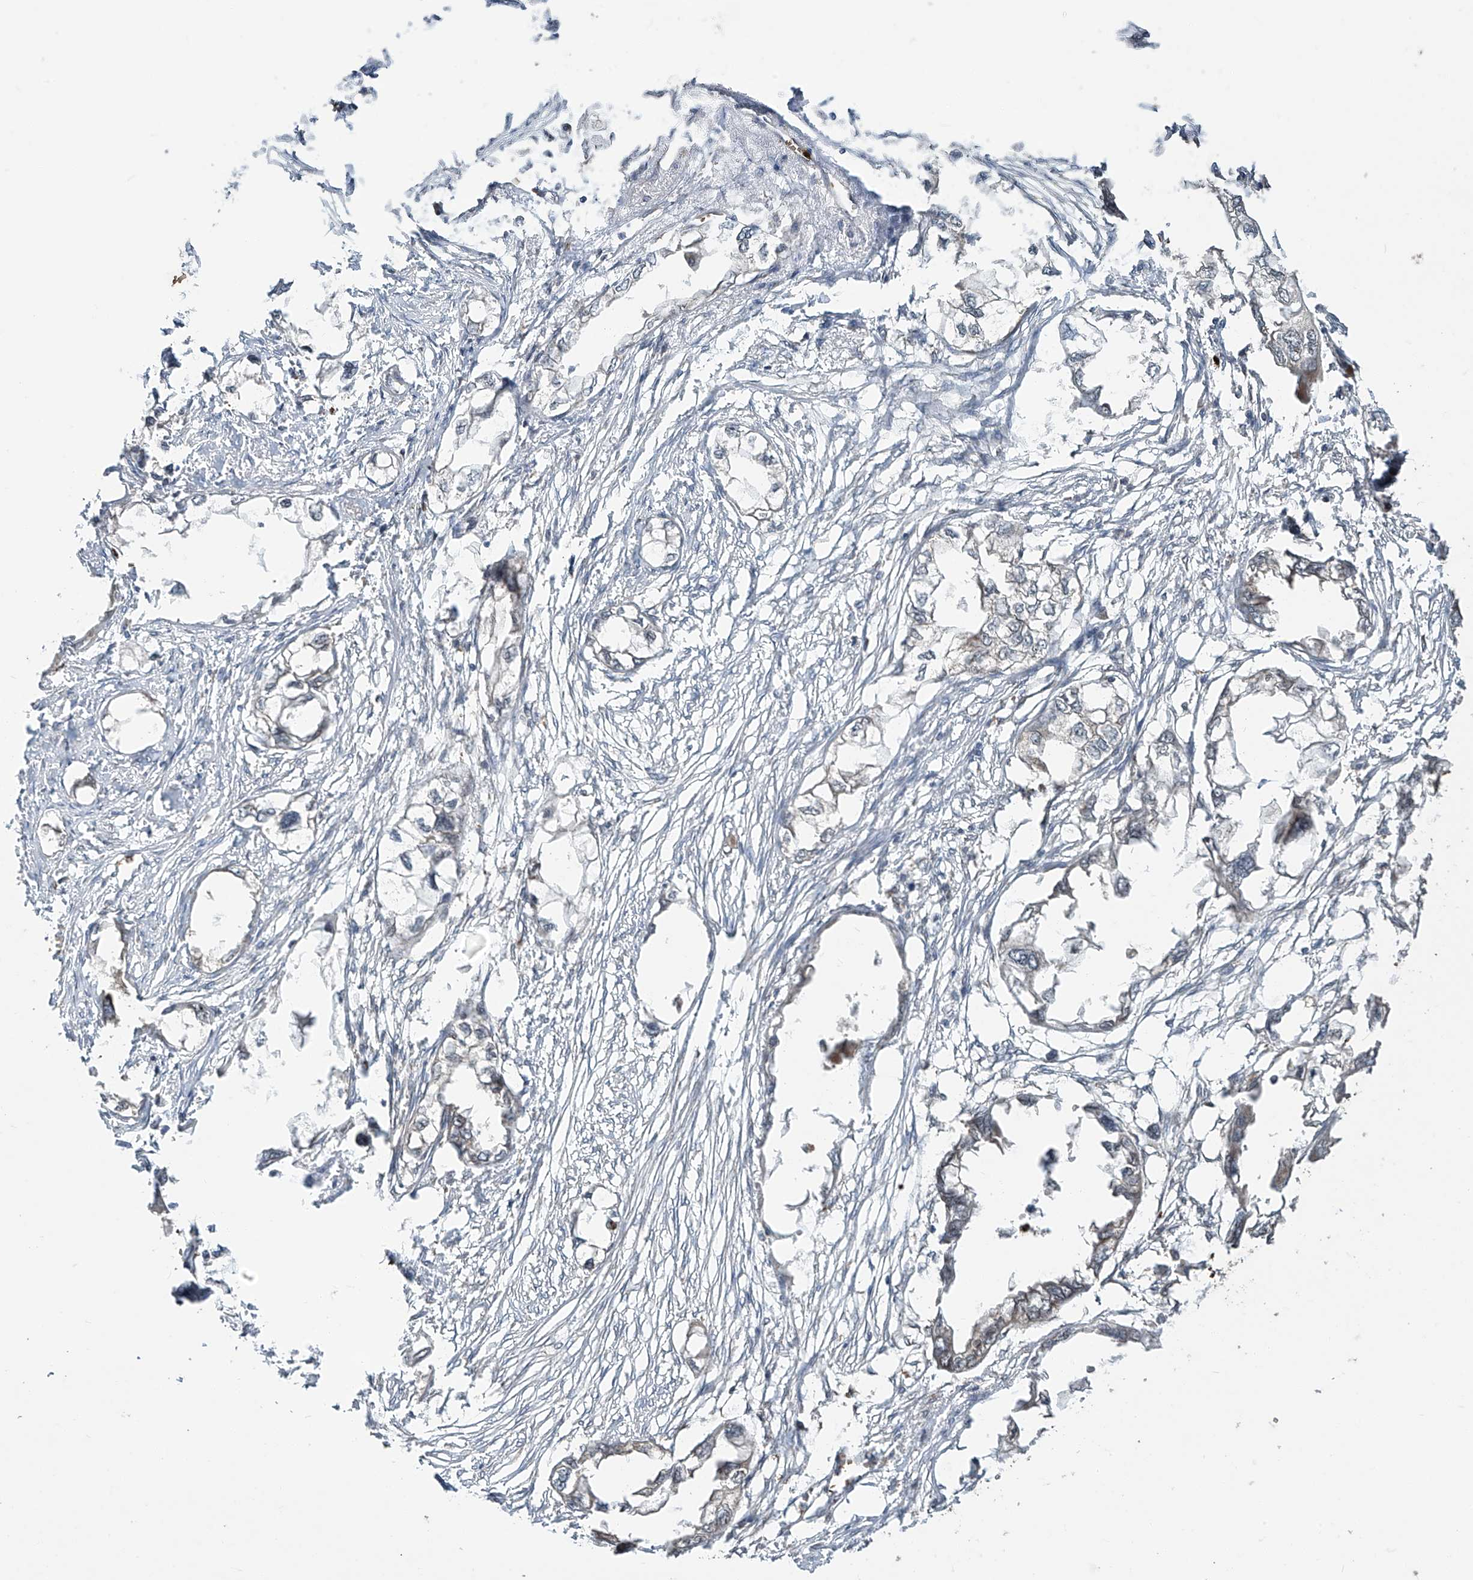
{"staining": {"intensity": "negative", "quantity": "none", "location": "none"}, "tissue": "endometrial cancer", "cell_type": "Tumor cells", "image_type": "cancer", "snomed": [{"axis": "morphology", "description": "Adenocarcinoma, NOS"}, {"axis": "morphology", "description": "Adenocarcinoma, metastatic, NOS"}, {"axis": "topography", "description": "Adipose tissue"}, {"axis": "topography", "description": "Endometrium"}], "caption": "Image shows no protein expression in tumor cells of metastatic adenocarcinoma (endometrial) tissue. (DAB immunohistochemistry (IHC) with hematoxylin counter stain).", "gene": "ZDHHC9", "patient": {"sex": "female", "age": 67}}